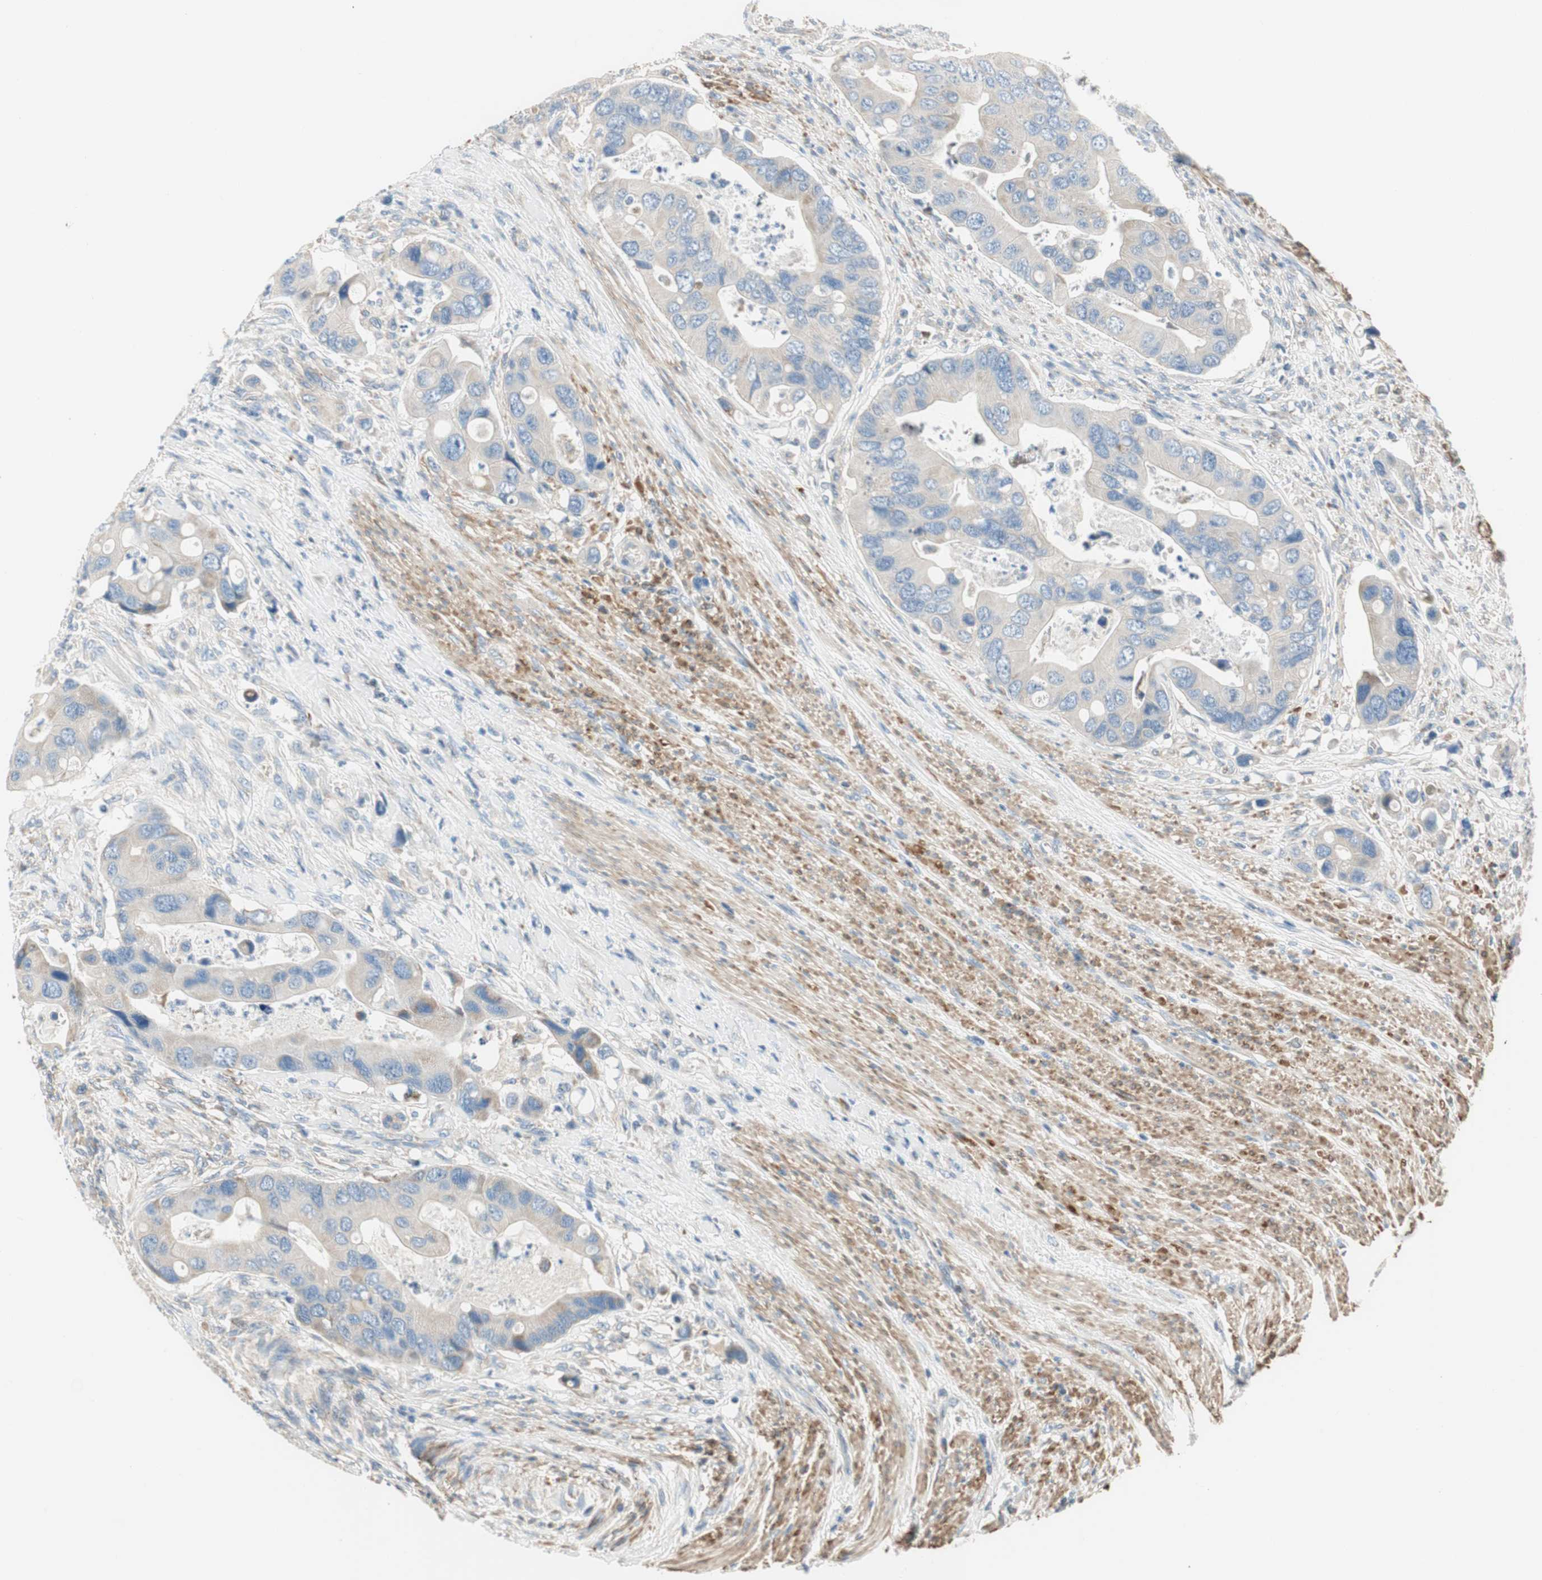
{"staining": {"intensity": "weak", "quantity": "25%-75%", "location": "cytoplasmic/membranous"}, "tissue": "colorectal cancer", "cell_type": "Tumor cells", "image_type": "cancer", "snomed": [{"axis": "morphology", "description": "Adenocarcinoma, NOS"}, {"axis": "topography", "description": "Rectum"}], "caption": "The micrograph shows staining of adenocarcinoma (colorectal), revealing weak cytoplasmic/membranous protein positivity (brown color) within tumor cells.", "gene": "RORB", "patient": {"sex": "female", "age": 57}}